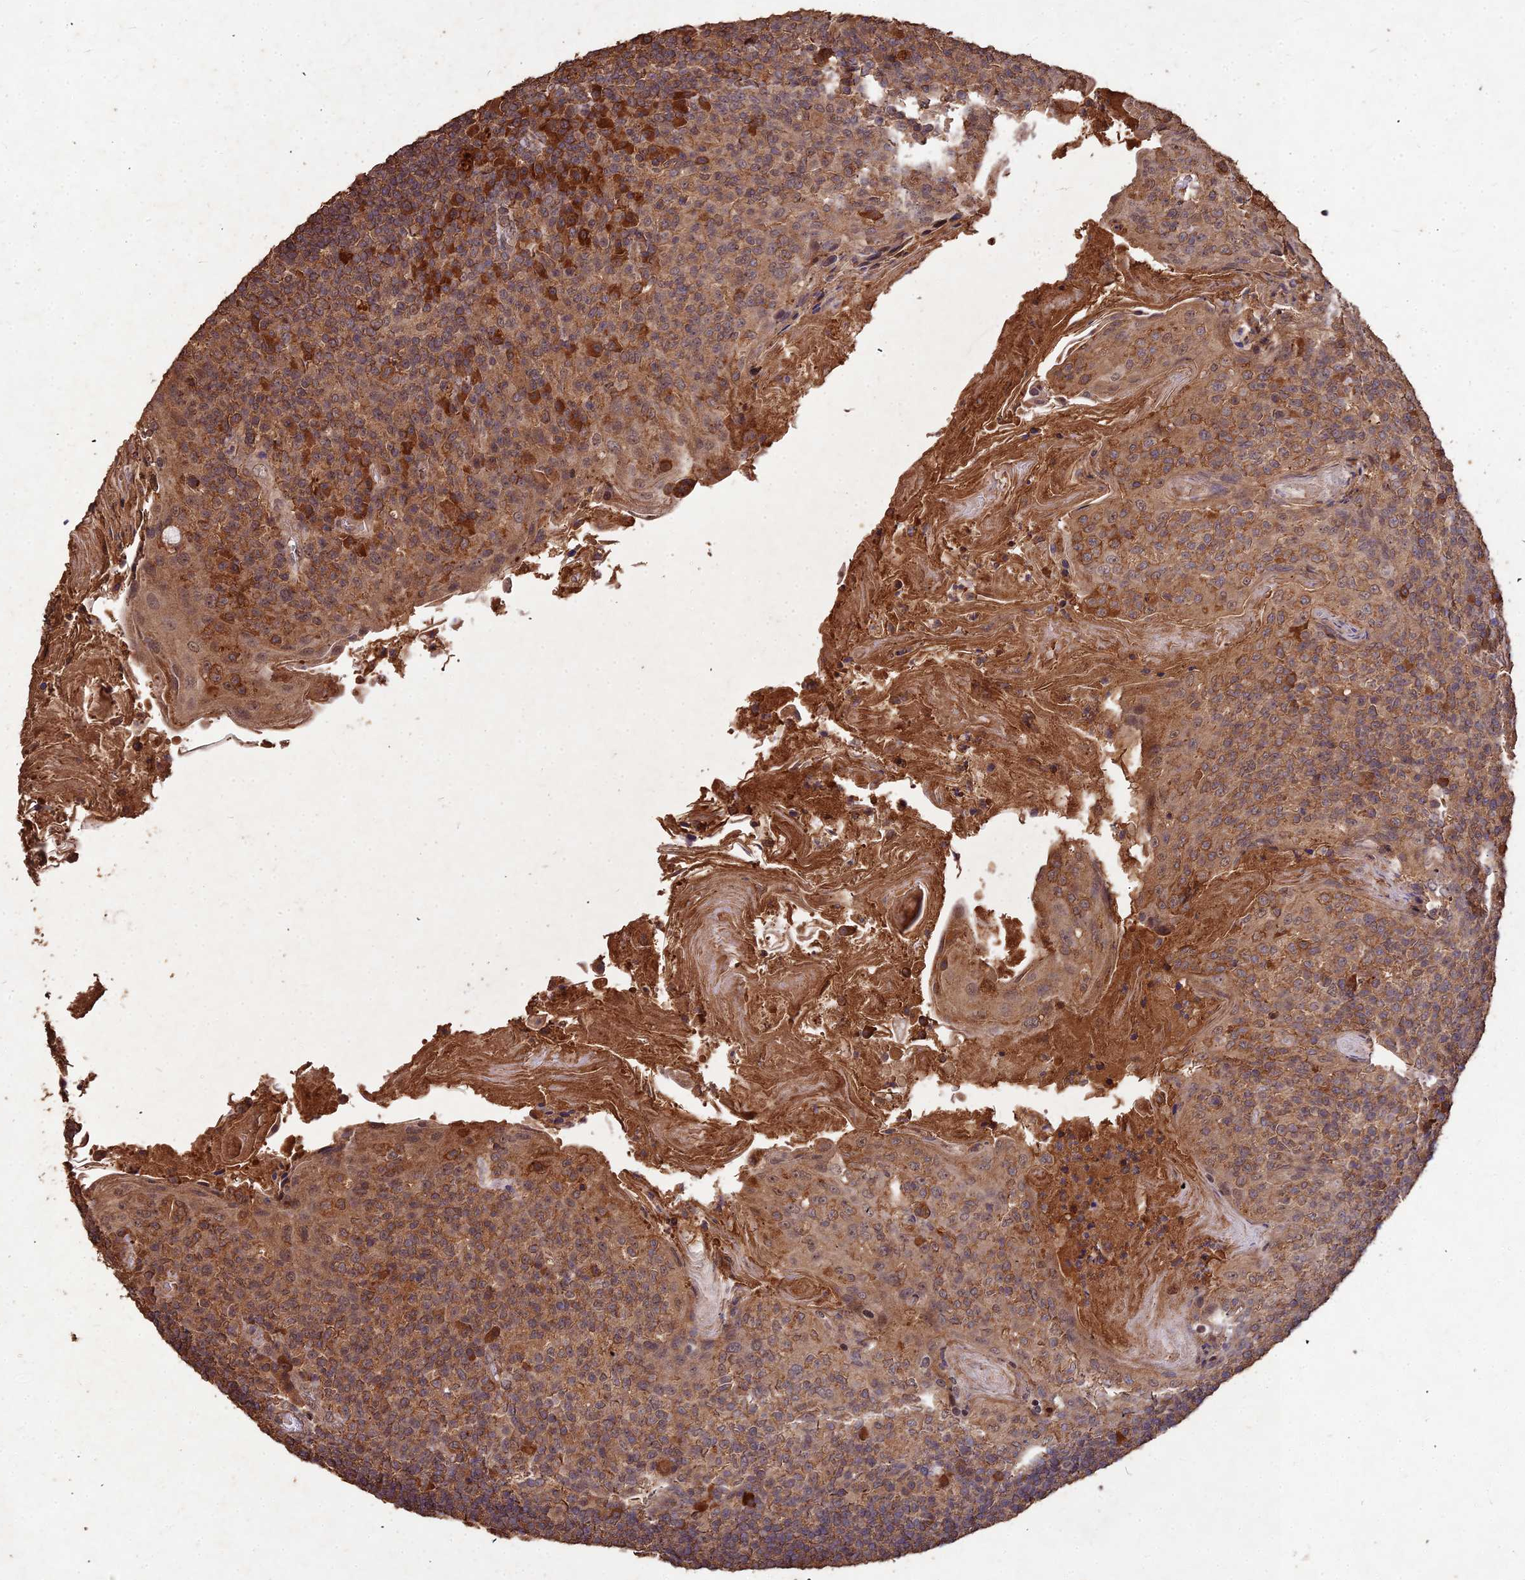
{"staining": {"intensity": "moderate", "quantity": "<25%", "location": "cytoplasmic/membranous"}, "tissue": "tonsil", "cell_type": "Germinal center cells", "image_type": "normal", "snomed": [{"axis": "morphology", "description": "Normal tissue, NOS"}, {"axis": "topography", "description": "Tonsil"}], "caption": "A high-resolution histopathology image shows immunohistochemistry (IHC) staining of unremarkable tonsil, which demonstrates moderate cytoplasmic/membranous staining in approximately <25% of germinal center cells.", "gene": "SYMPK", "patient": {"sex": "female", "age": 10}}